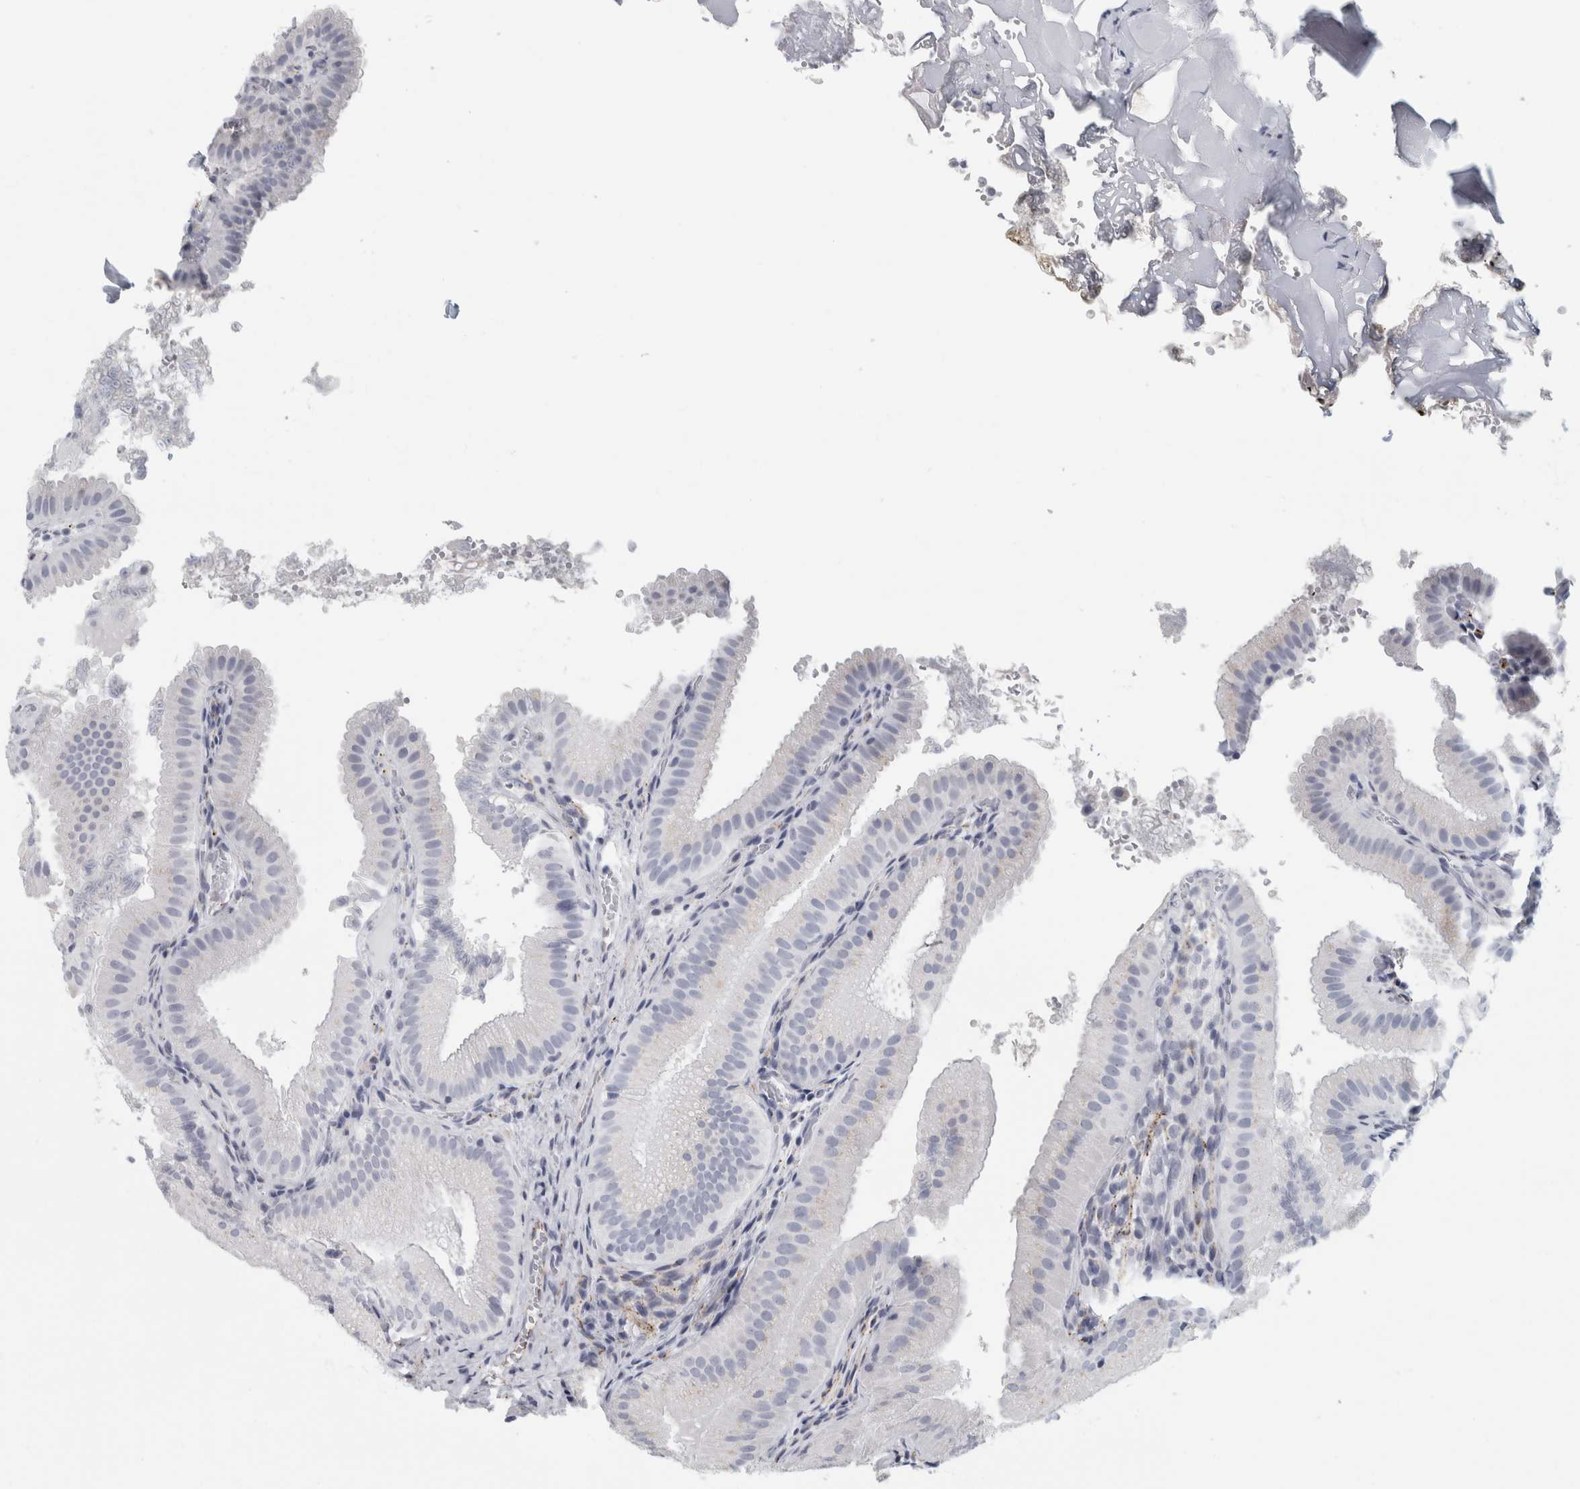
{"staining": {"intensity": "negative", "quantity": "none", "location": "none"}, "tissue": "gallbladder", "cell_type": "Glandular cells", "image_type": "normal", "snomed": [{"axis": "morphology", "description": "Normal tissue, NOS"}, {"axis": "topography", "description": "Gallbladder"}], "caption": "Immunohistochemistry (IHC) micrograph of benign gallbladder stained for a protein (brown), which exhibits no expression in glandular cells. (Immunohistochemistry (IHC), brightfield microscopy, high magnification).", "gene": "CPE", "patient": {"sex": "female", "age": 30}}